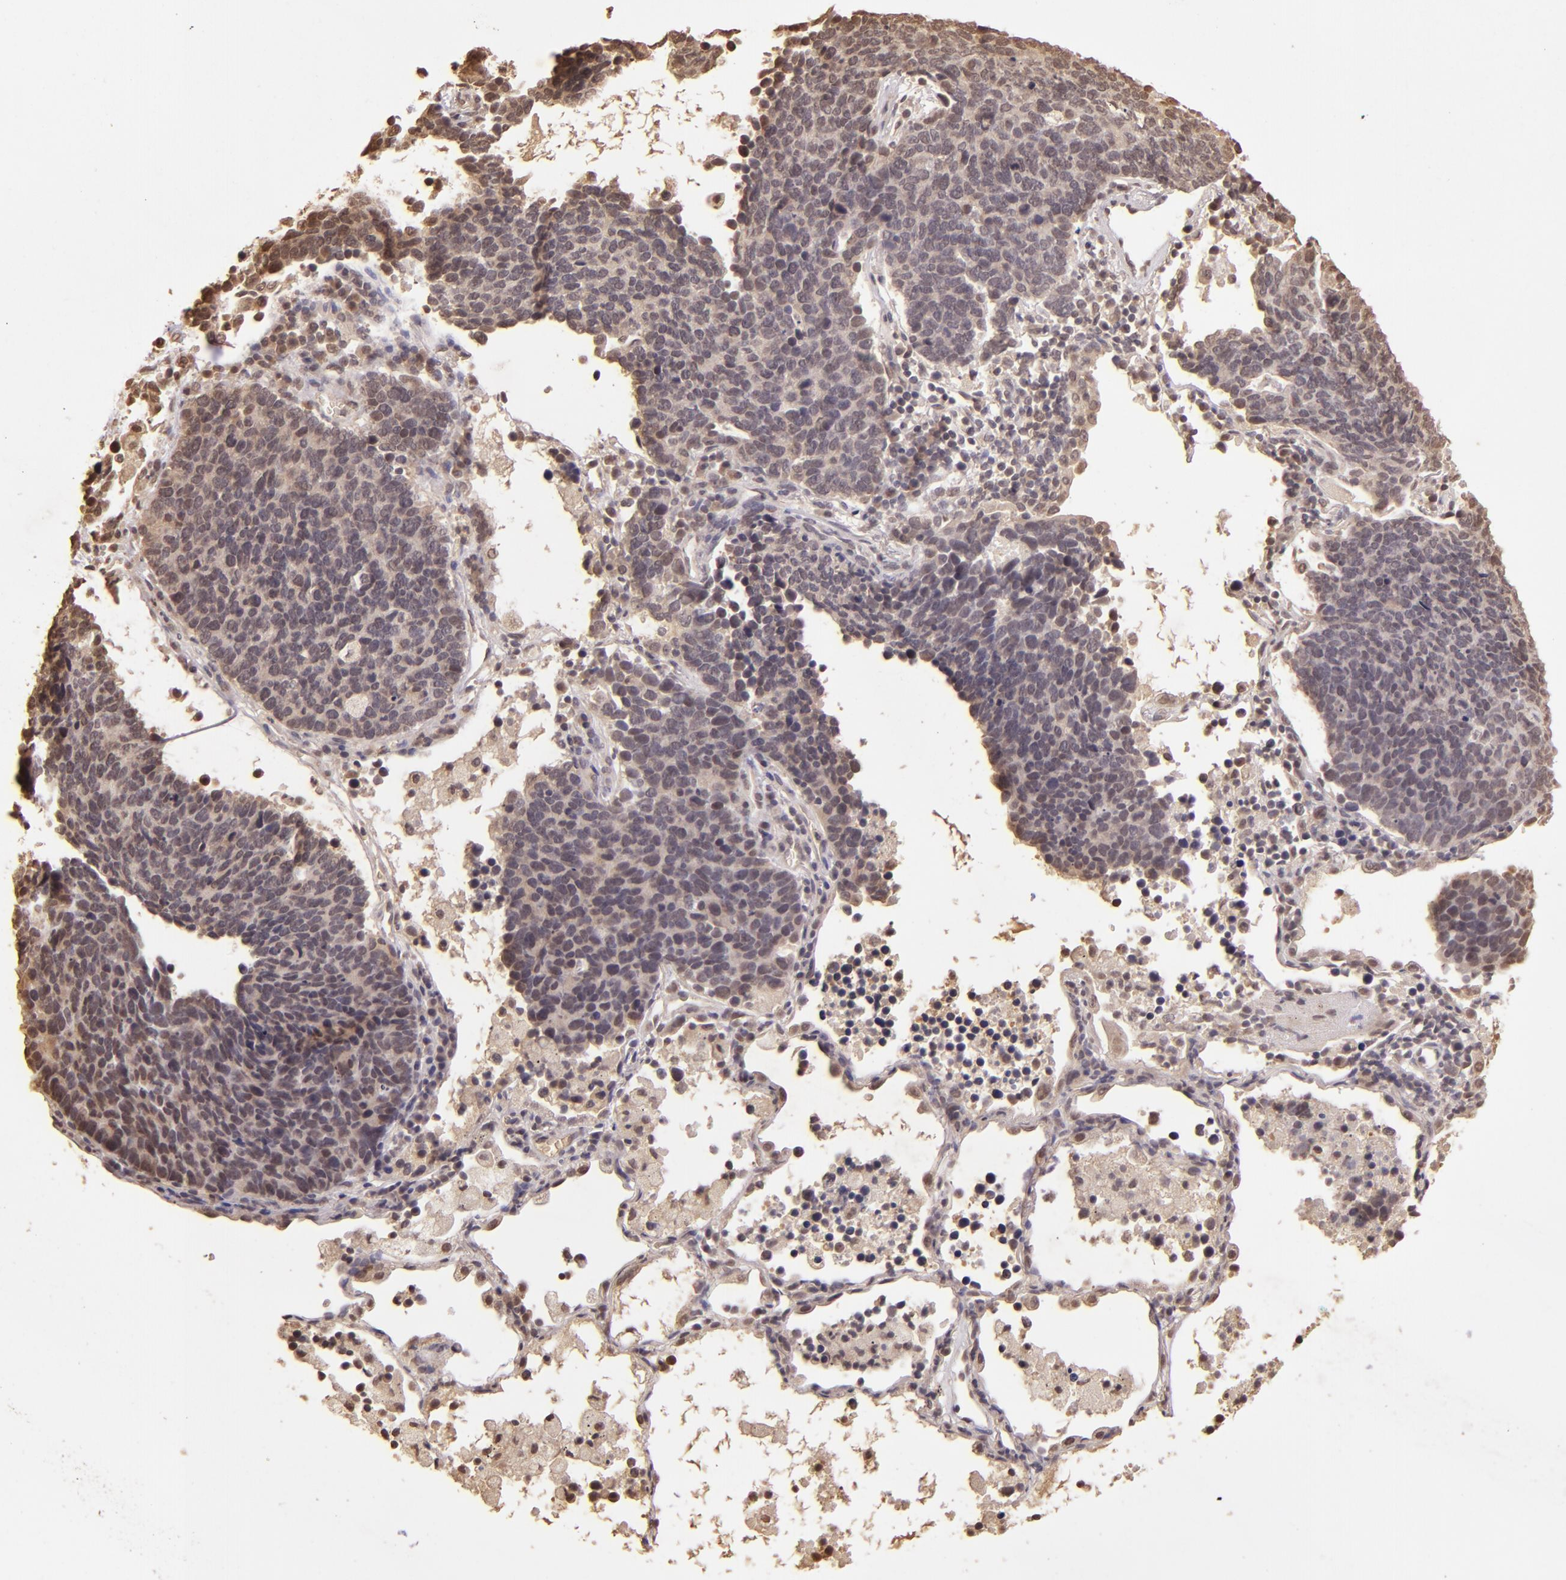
{"staining": {"intensity": "weak", "quantity": ">75%", "location": "cytoplasmic/membranous,nuclear"}, "tissue": "lung cancer", "cell_type": "Tumor cells", "image_type": "cancer", "snomed": [{"axis": "morphology", "description": "Neoplasm, malignant, NOS"}, {"axis": "topography", "description": "Lung"}], "caption": "Lung neoplasm (malignant) stained for a protein demonstrates weak cytoplasmic/membranous and nuclear positivity in tumor cells.", "gene": "CUL1", "patient": {"sex": "female", "age": 75}}